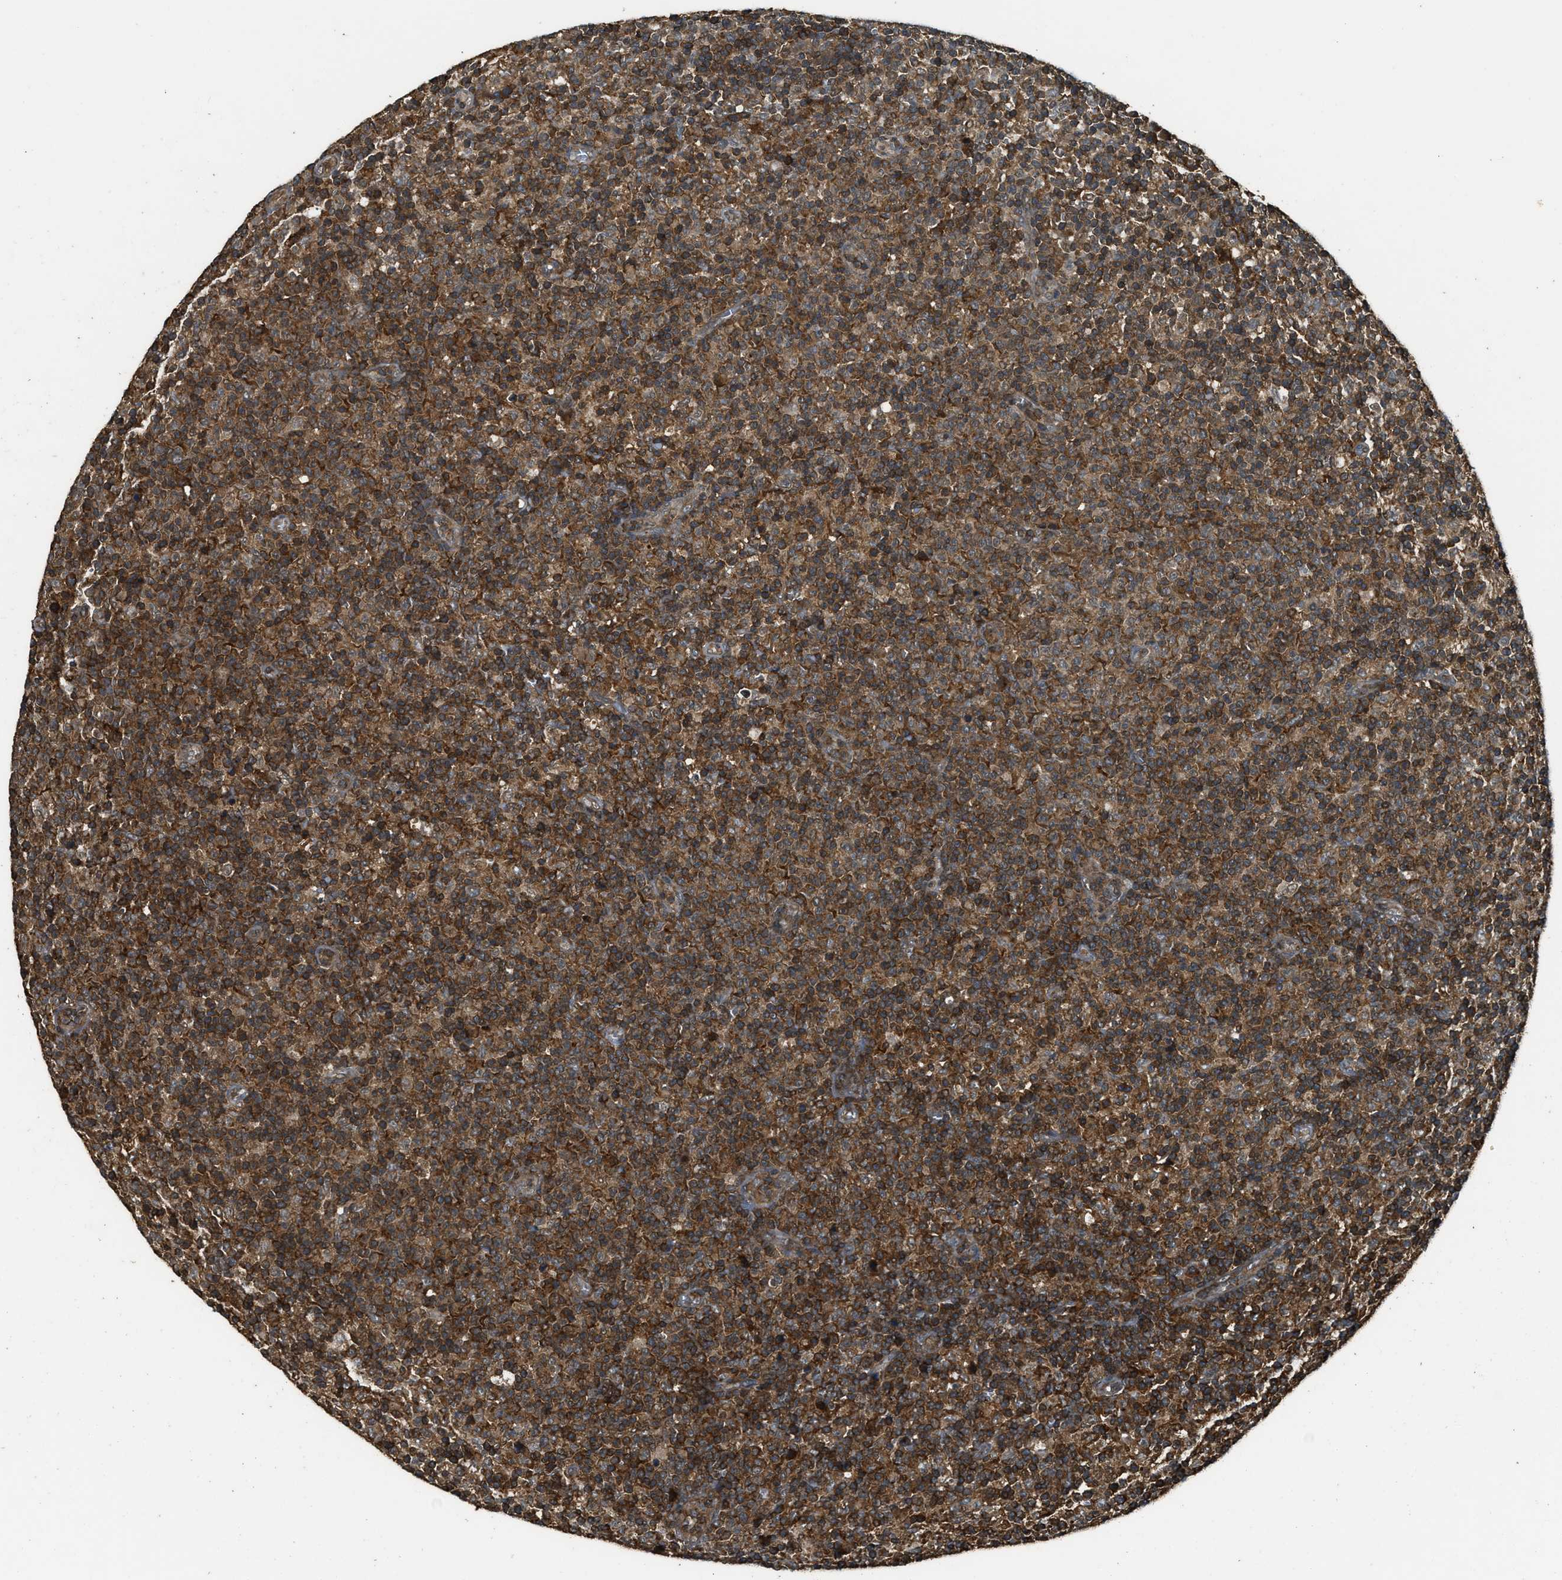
{"staining": {"intensity": "moderate", "quantity": ">75%", "location": "cytoplasmic/membranous"}, "tissue": "lymph node", "cell_type": "Germinal center cells", "image_type": "normal", "snomed": [{"axis": "morphology", "description": "Normal tissue, NOS"}, {"axis": "morphology", "description": "Inflammation, NOS"}, {"axis": "topography", "description": "Lymph node"}], "caption": "Immunohistochemical staining of normal human lymph node exhibits moderate cytoplasmic/membranous protein expression in about >75% of germinal center cells. (DAB IHC with brightfield microscopy, high magnification).", "gene": "PPP6R3", "patient": {"sex": "male", "age": 55}}